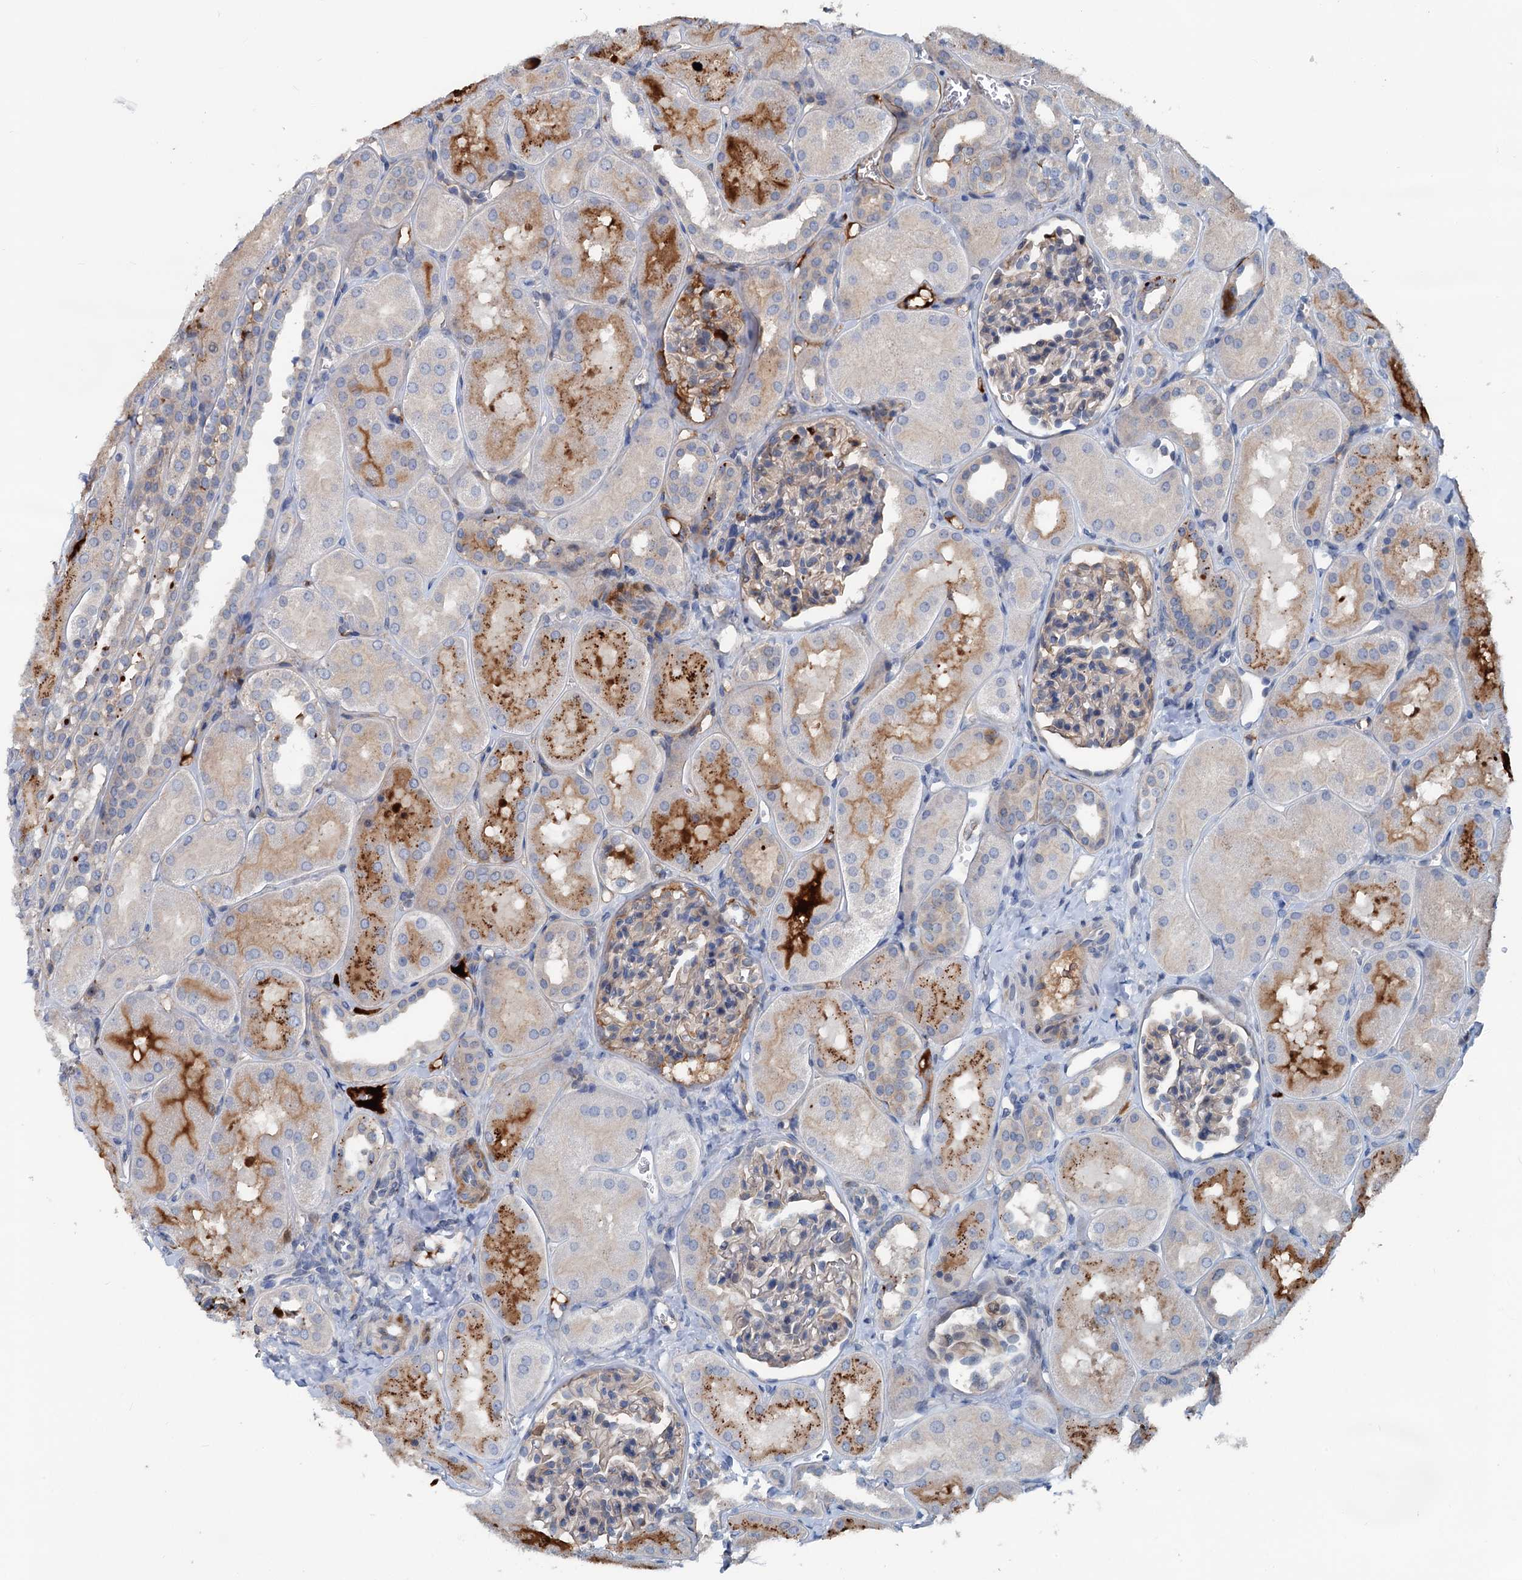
{"staining": {"intensity": "negative", "quantity": "none", "location": "none"}, "tissue": "kidney", "cell_type": "Cells in glomeruli", "image_type": "normal", "snomed": [{"axis": "morphology", "description": "Normal tissue, NOS"}, {"axis": "topography", "description": "Kidney"}, {"axis": "topography", "description": "Urinary bladder"}], "caption": "This is an immunohistochemistry (IHC) image of benign kidney. There is no positivity in cells in glomeruli.", "gene": "TEDC1", "patient": {"sex": "male", "age": 16}}